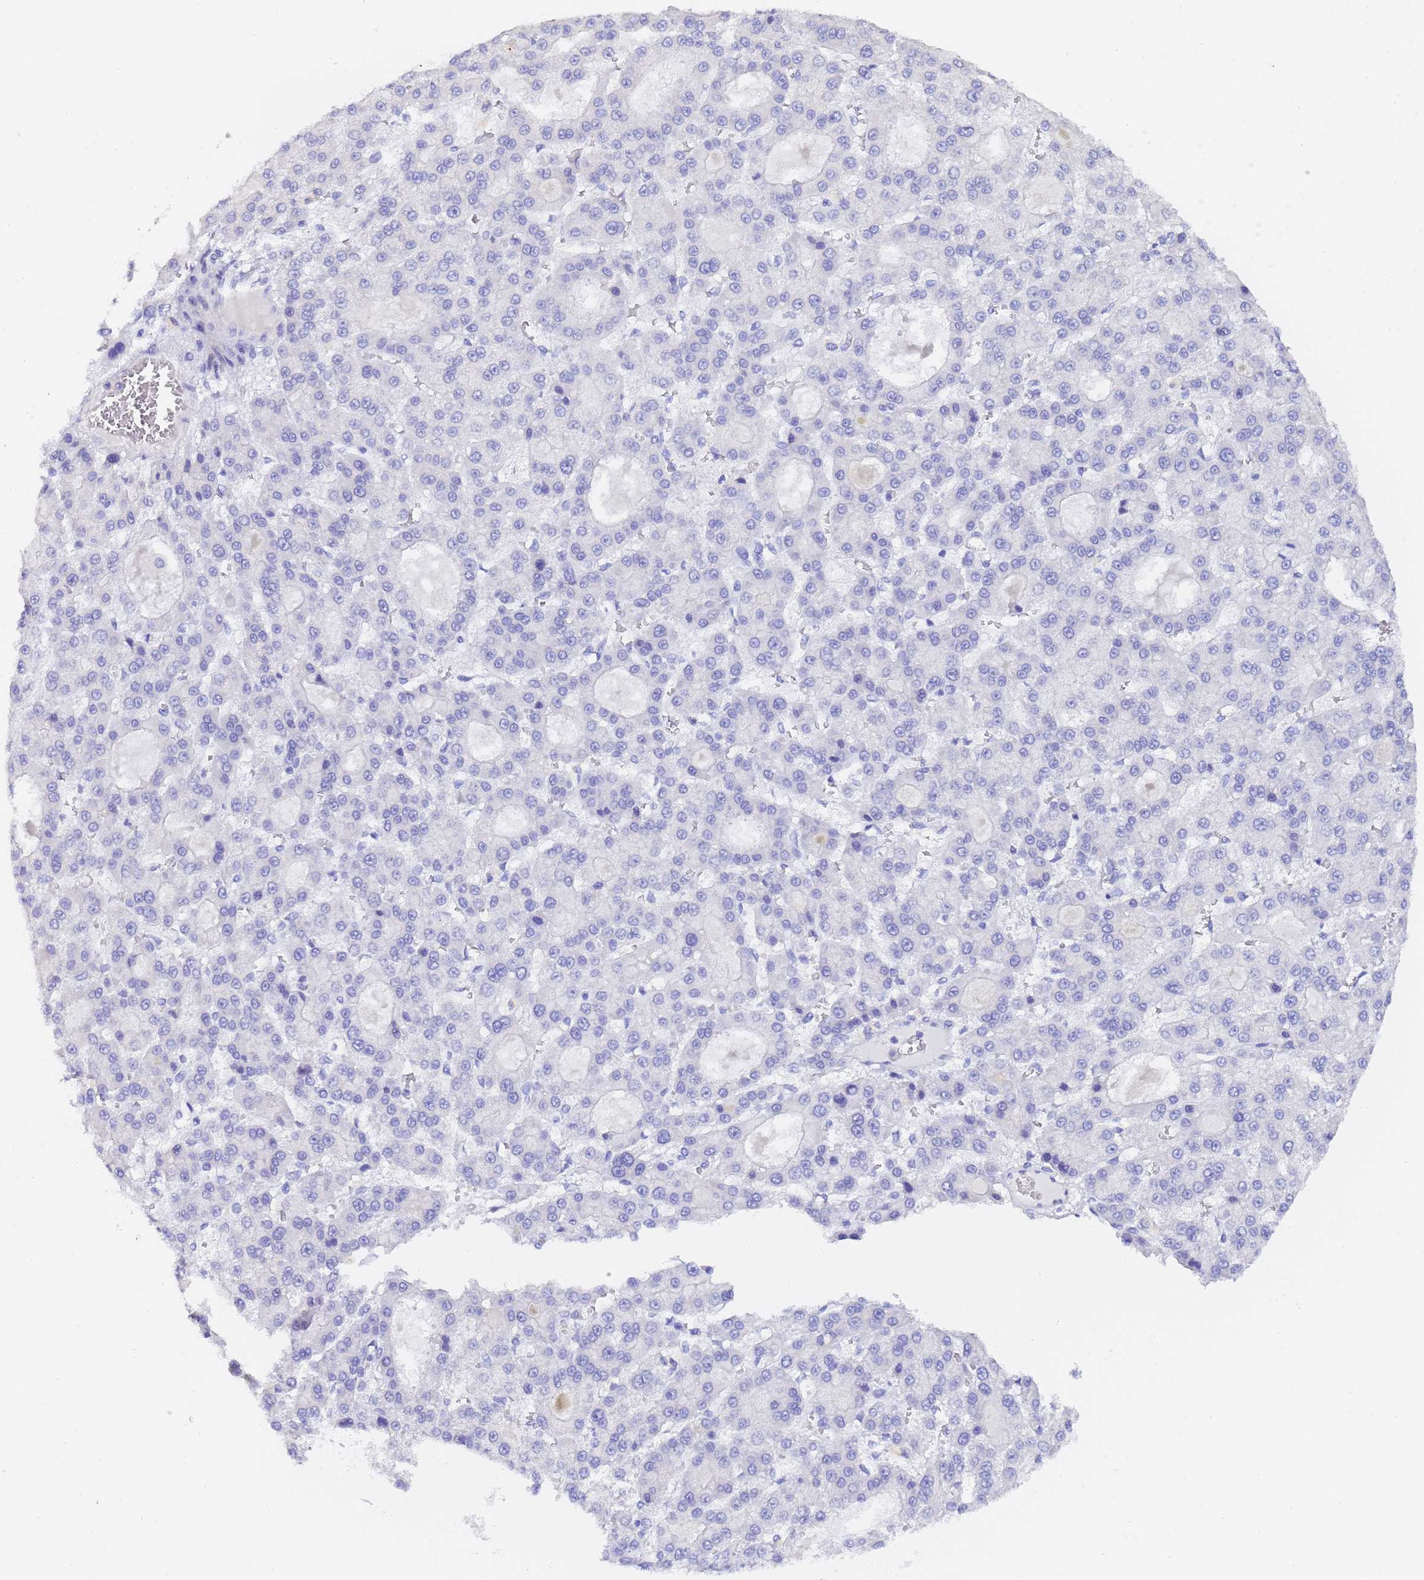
{"staining": {"intensity": "negative", "quantity": "none", "location": "none"}, "tissue": "liver cancer", "cell_type": "Tumor cells", "image_type": "cancer", "snomed": [{"axis": "morphology", "description": "Carcinoma, Hepatocellular, NOS"}, {"axis": "topography", "description": "Liver"}], "caption": "Human liver cancer stained for a protein using immunohistochemistry reveals no positivity in tumor cells.", "gene": "GABRA1", "patient": {"sex": "male", "age": 70}}